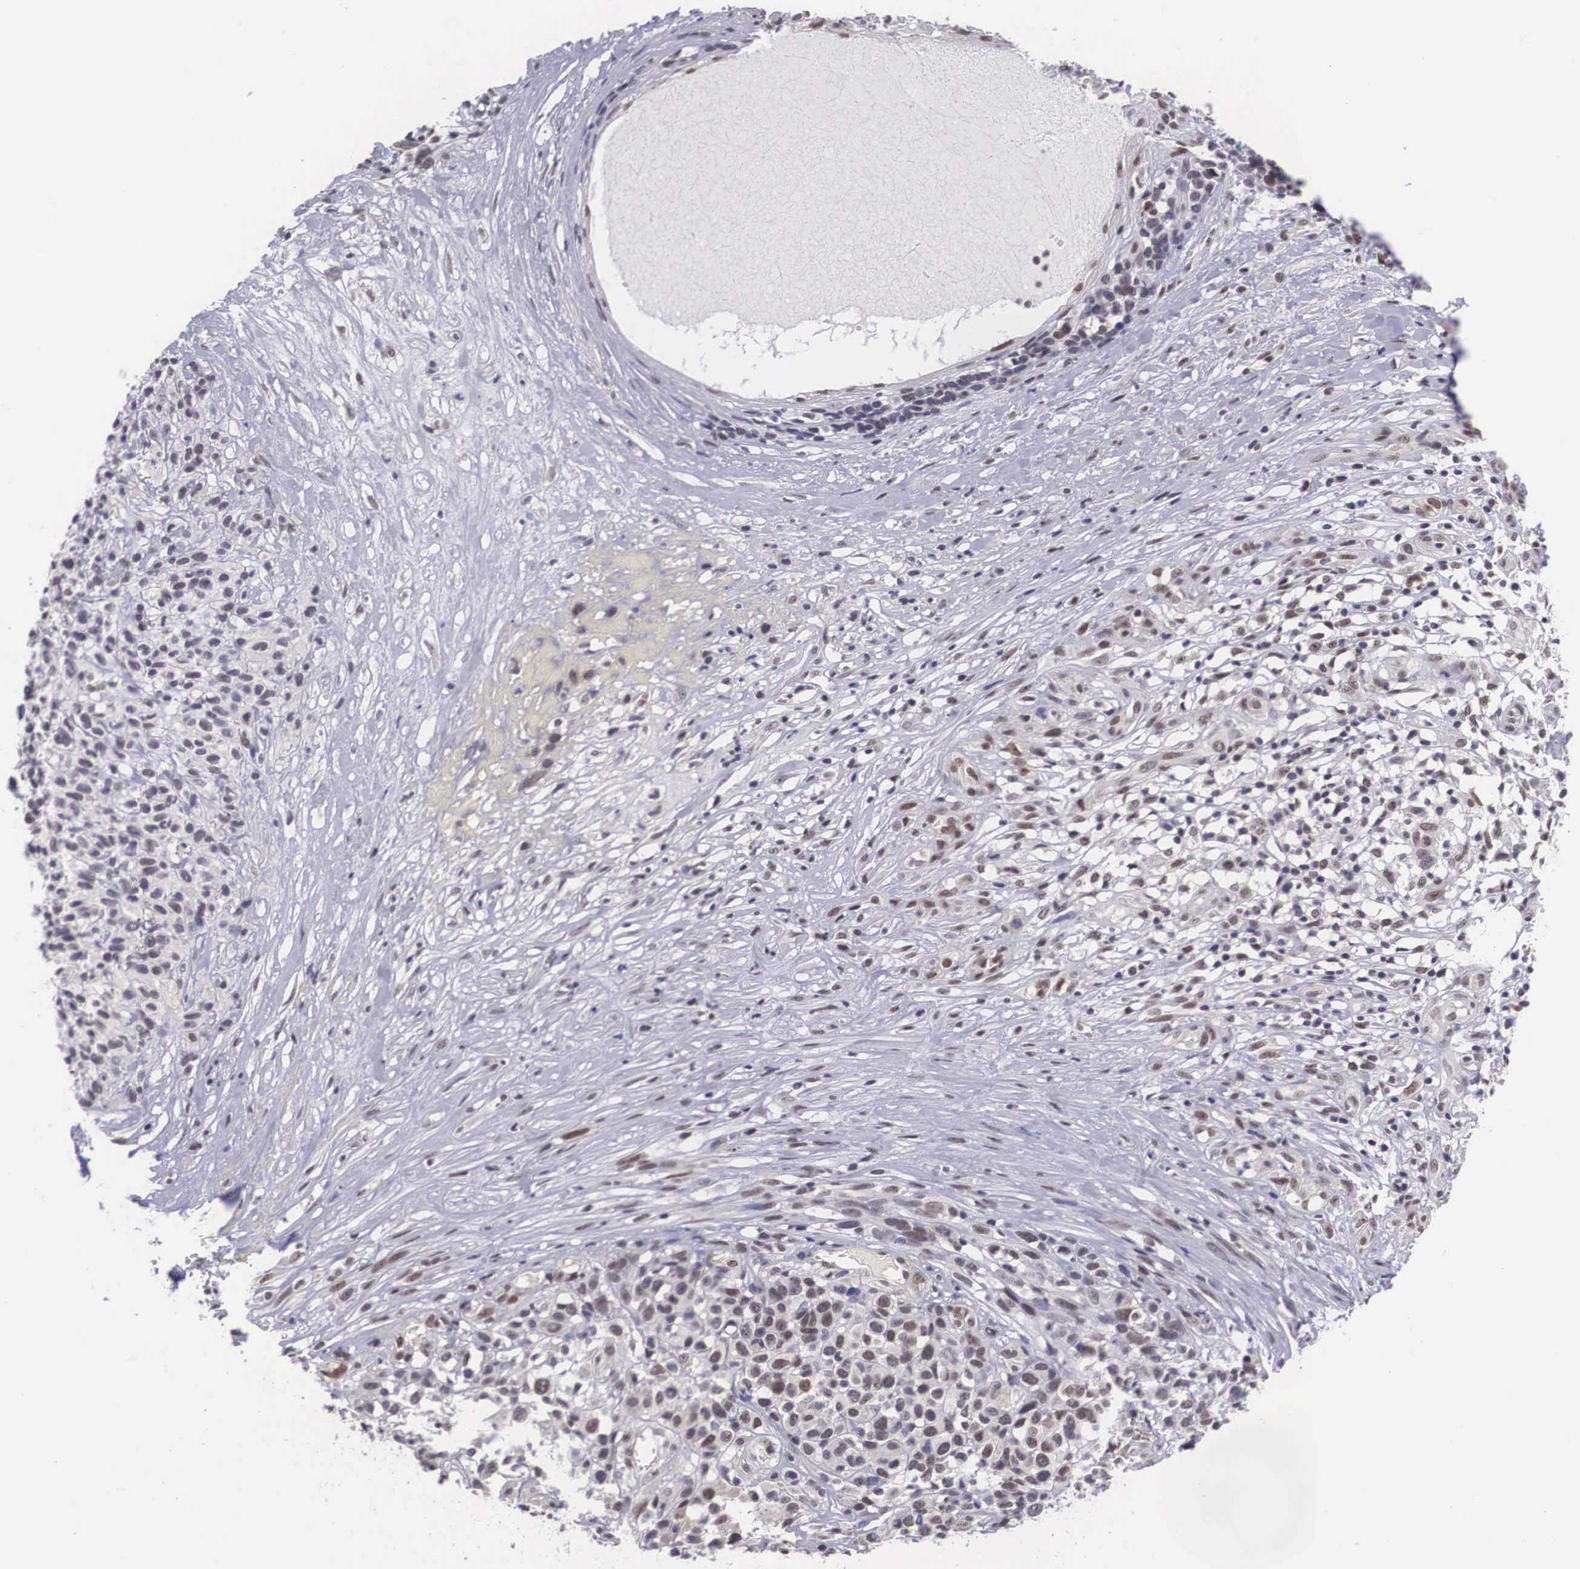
{"staining": {"intensity": "weak", "quantity": "25%-75%", "location": "nuclear"}, "tissue": "melanoma", "cell_type": "Tumor cells", "image_type": "cancer", "snomed": [{"axis": "morphology", "description": "Malignant melanoma, NOS"}, {"axis": "topography", "description": "Skin"}], "caption": "DAB immunohistochemical staining of human melanoma exhibits weak nuclear protein expression in approximately 25%-75% of tumor cells. (Stains: DAB in brown, nuclei in blue, Microscopy: brightfield microscopy at high magnification).", "gene": "ZNF275", "patient": {"sex": "female", "age": 85}}